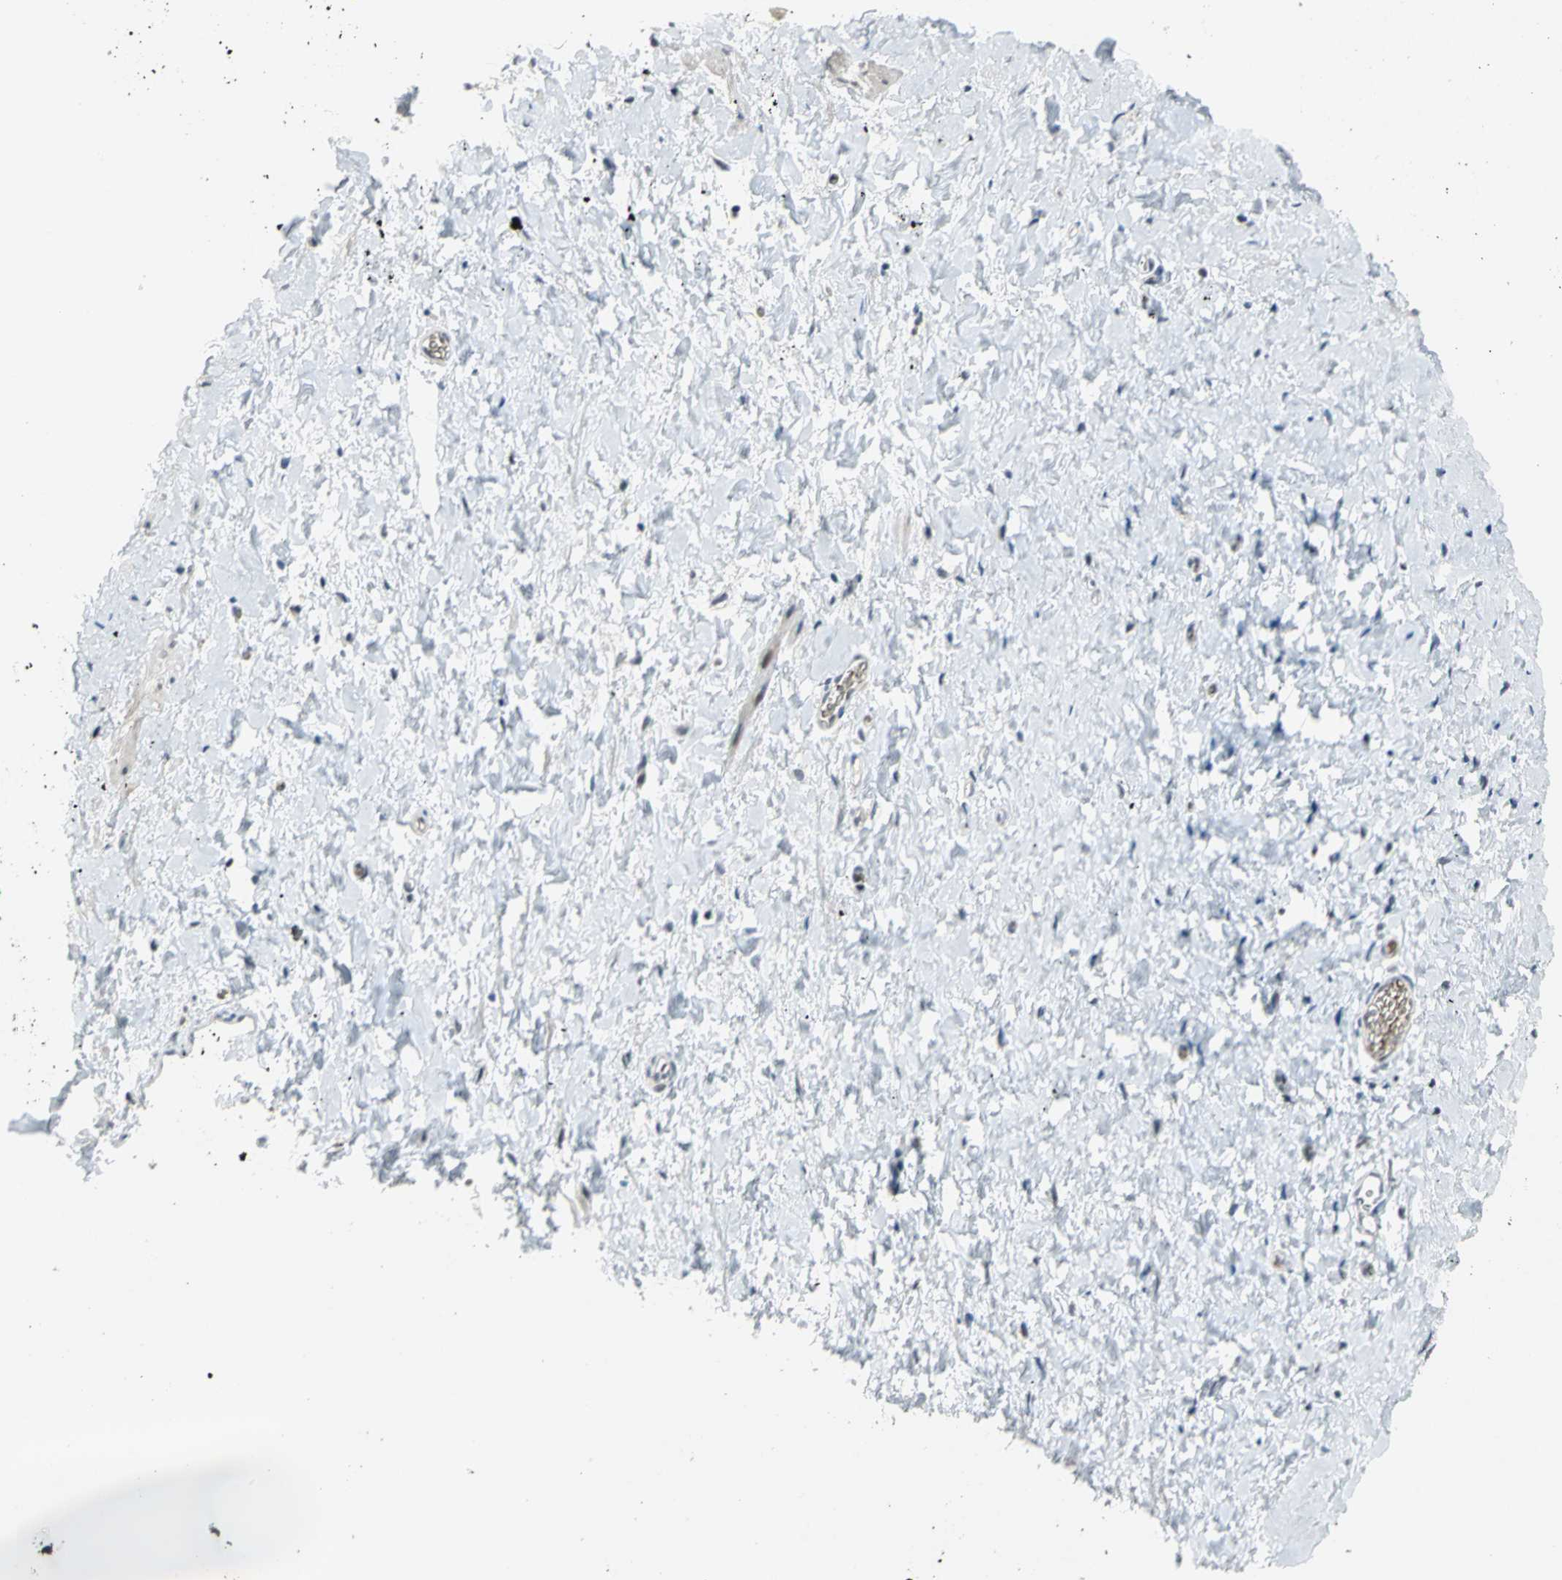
{"staining": {"intensity": "weak", "quantity": "<25%", "location": "nuclear"}, "tissue": "smooth muscle", "cell_type": "Smooth muscle cells", "image_type": "normal", "snomed": [{"axis": "morphology", "description": "Normal tissue, NOS"}, {"axis": "topography", "description": "Smooth muscle"}], "caption": "This is an immunohistochemistry (IHC) image of normal human smooth muscle. There is no expression in smooth muscle cells.", "gene": "GLI3", "patient": {"sex": "male", "age": 16}}